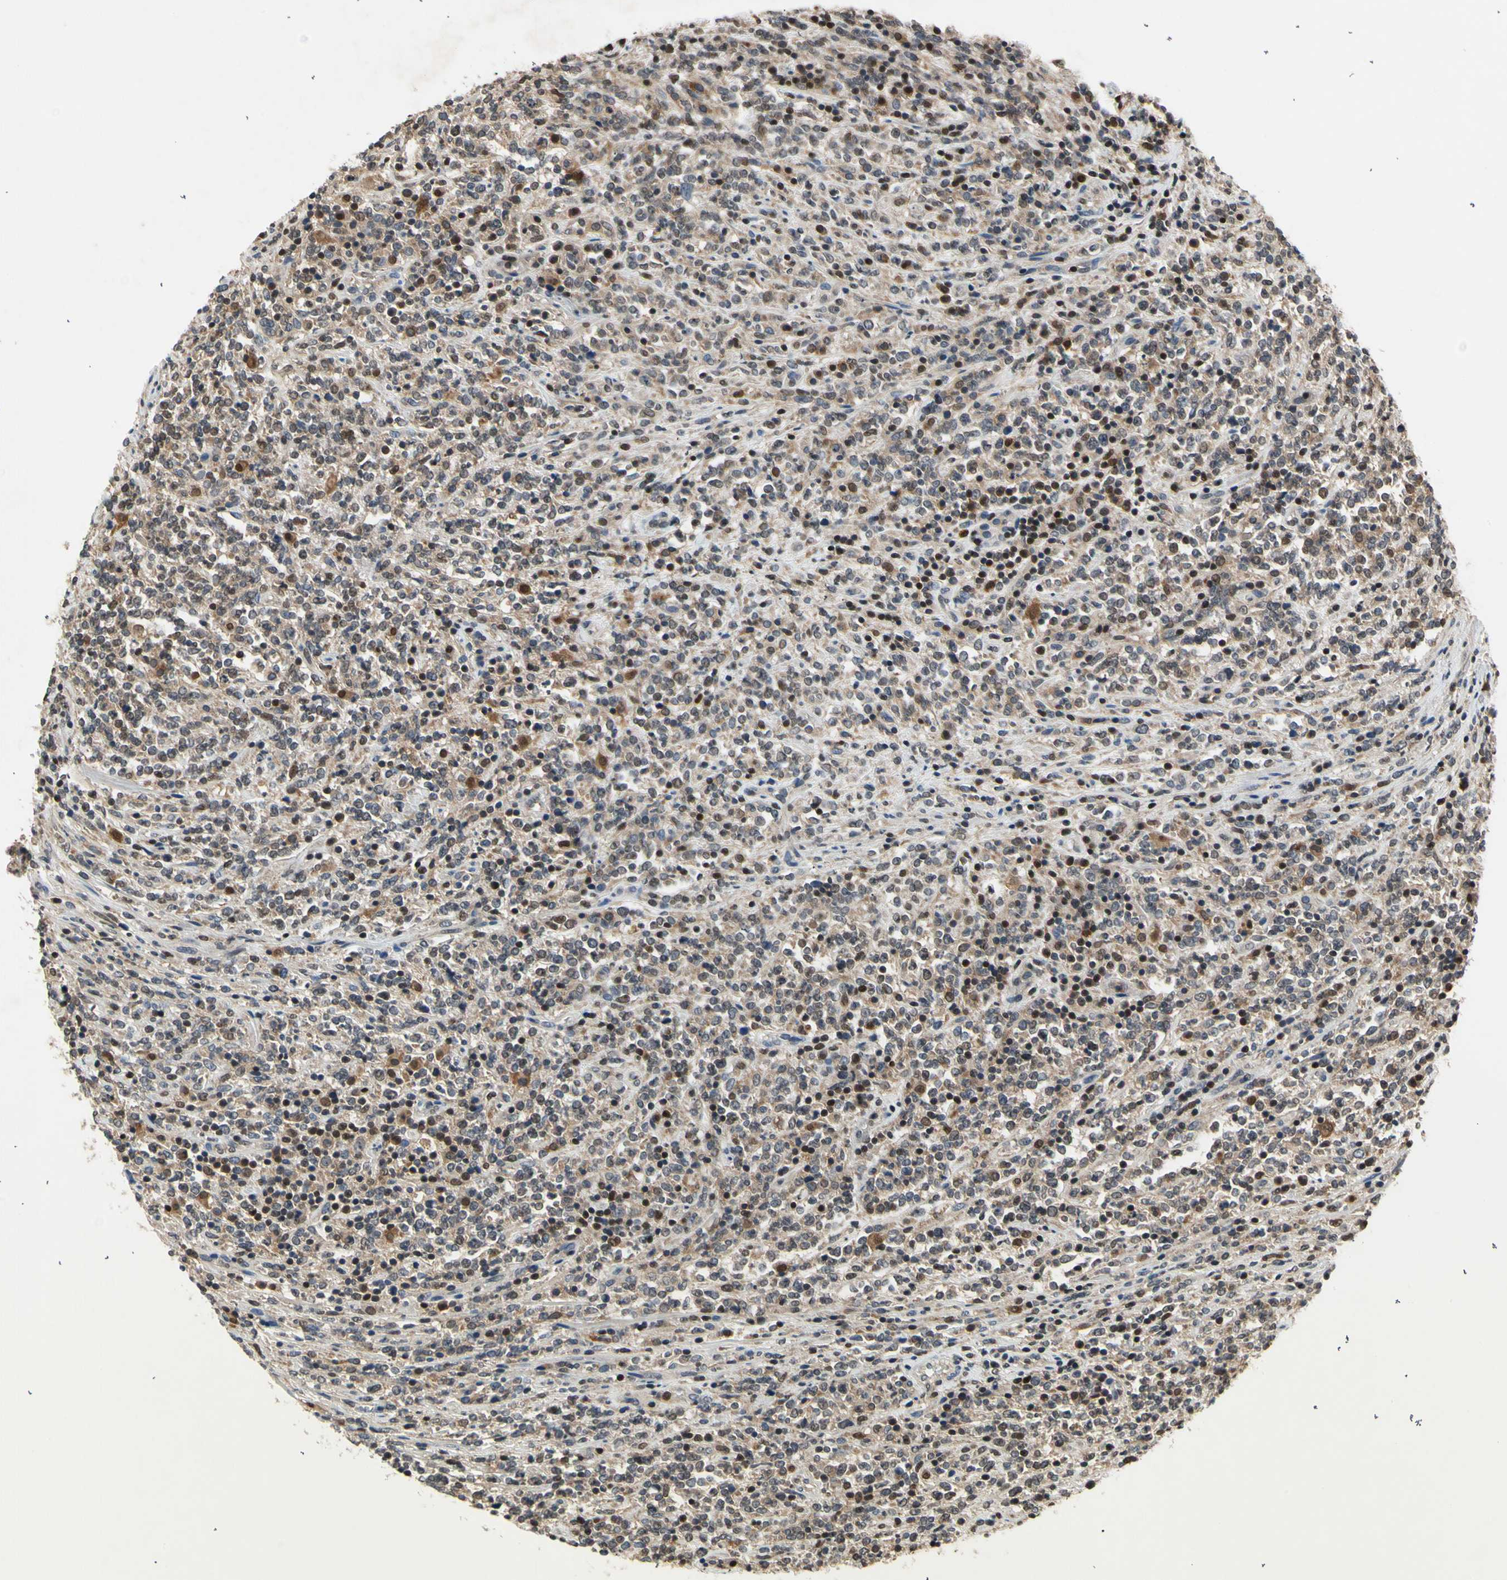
{"staining": {"intensity": "moderate", "quantity": "25%-75%", "location": "nuclear"}, "tissue": "lymphoma", "cell_type": "Tumor cells", "image_type": "cancer", "snomed": [{"axis": "morphology", "description": "Malignant lymphoma, non-Hodgkin's type, High grade"}, {"axis": "topography", "description": "Soft tissue"}], "caption": "IHC of malignant lymphoma, non-Hodgkin's type (high-grade) reveals medium levels of moderate nuclear staining in approximately 25%-75% of tumor cells. (DAB IHC, brown staining for protein, blue staining for nuclei).", "gene": "GSR", "patient": {"sex": "male", "age": 18}}